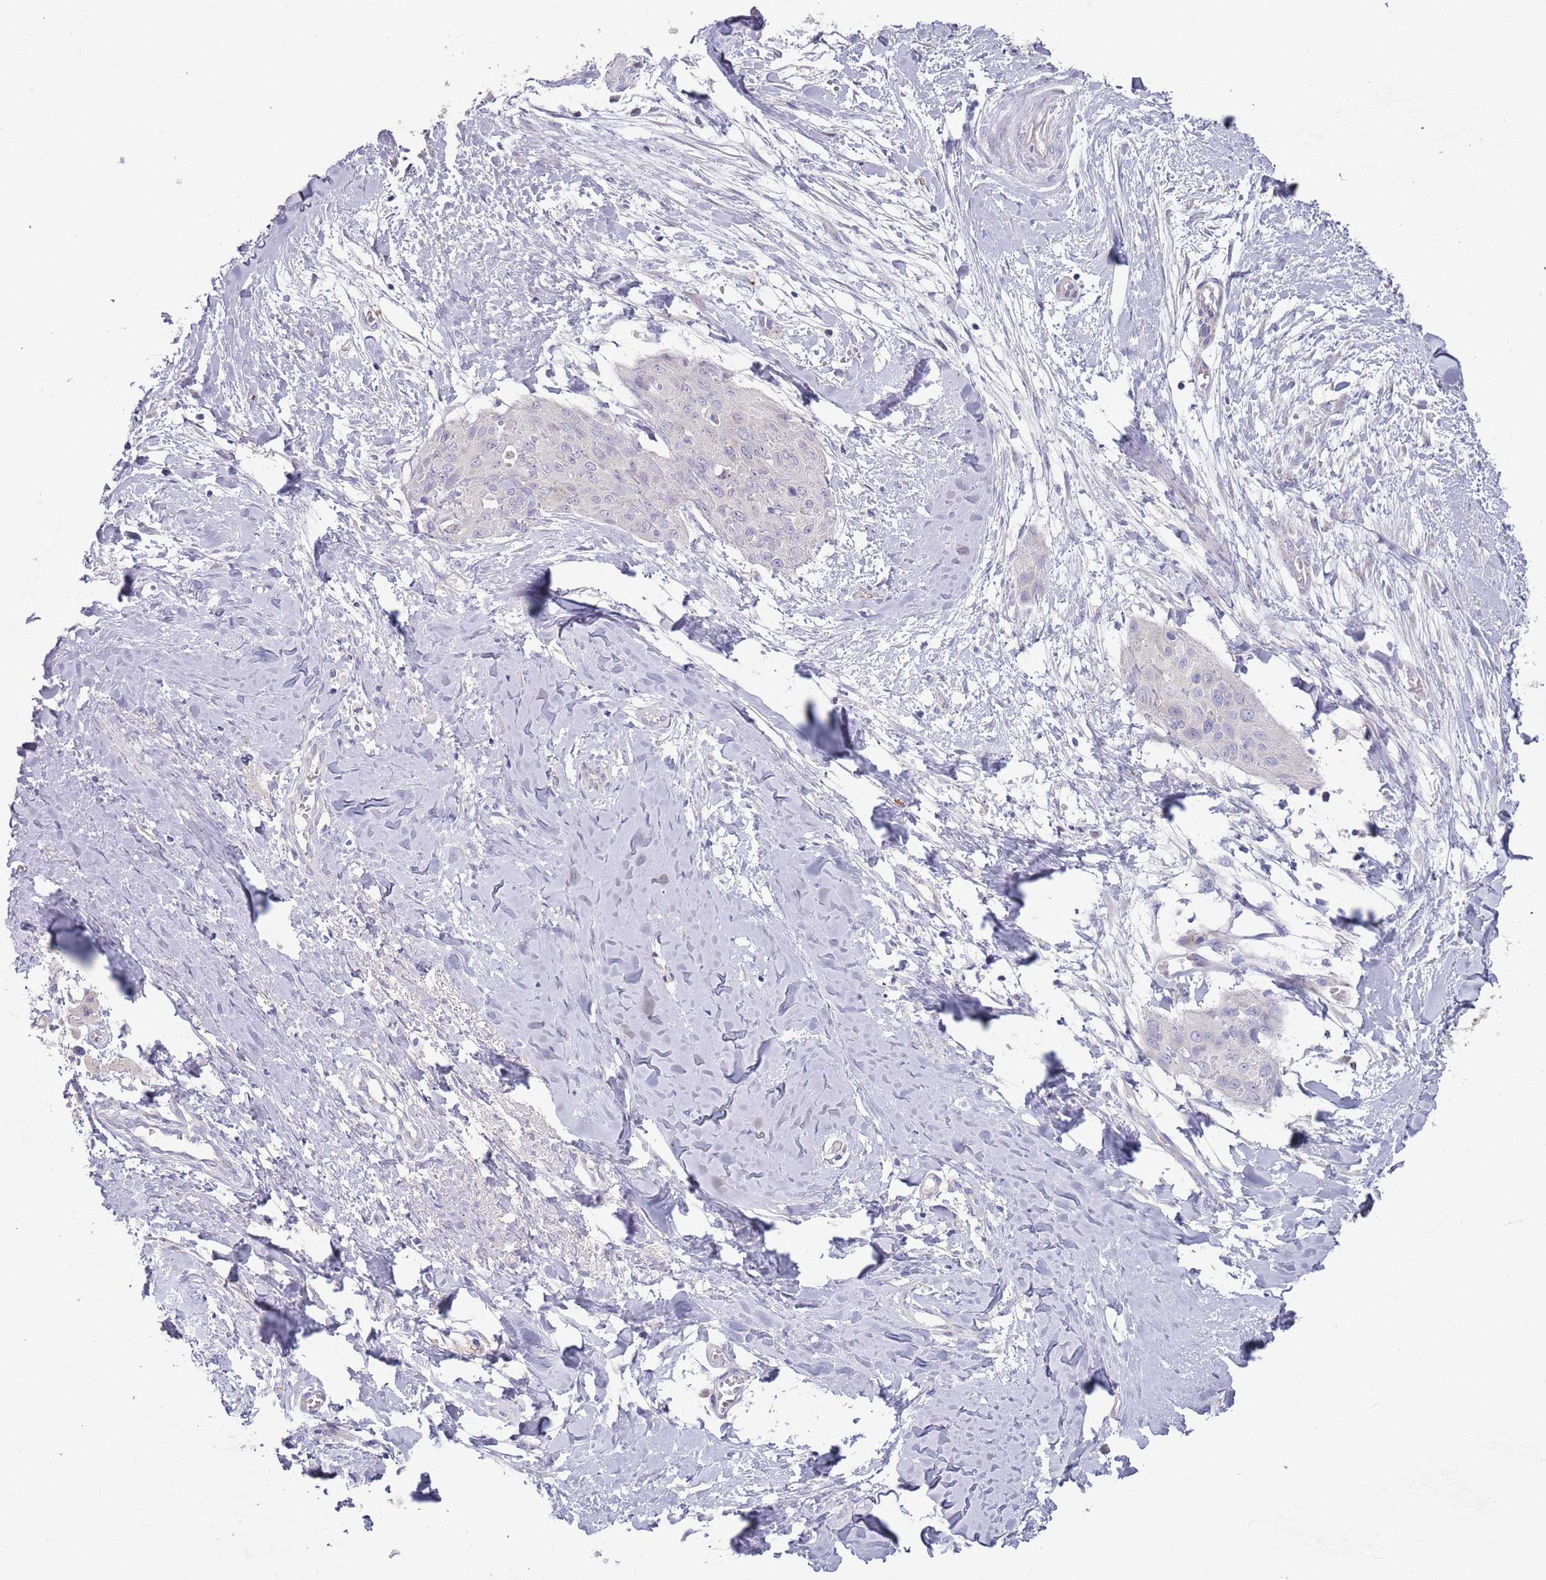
{"staining": {"intensity": "negative", "quantity": "none", "location": "none"}, "tissue": "skin cancer", "cell_type": "Tumor cells", "image_type": "cancer", "snomed": [{"axis": "morphology", "description": "Squamous cell carcinoma, NOS"}, {"axis": "topography", "description": "Skin"}, {"axis": "topography", "description": "Vulva"}], "caption": "Micrograph shows no significant protein staining in tumor cells of squamous cell carcinoma (skin).", "gene": "LTB", "patient": {"sex": "female", "age": 85}}